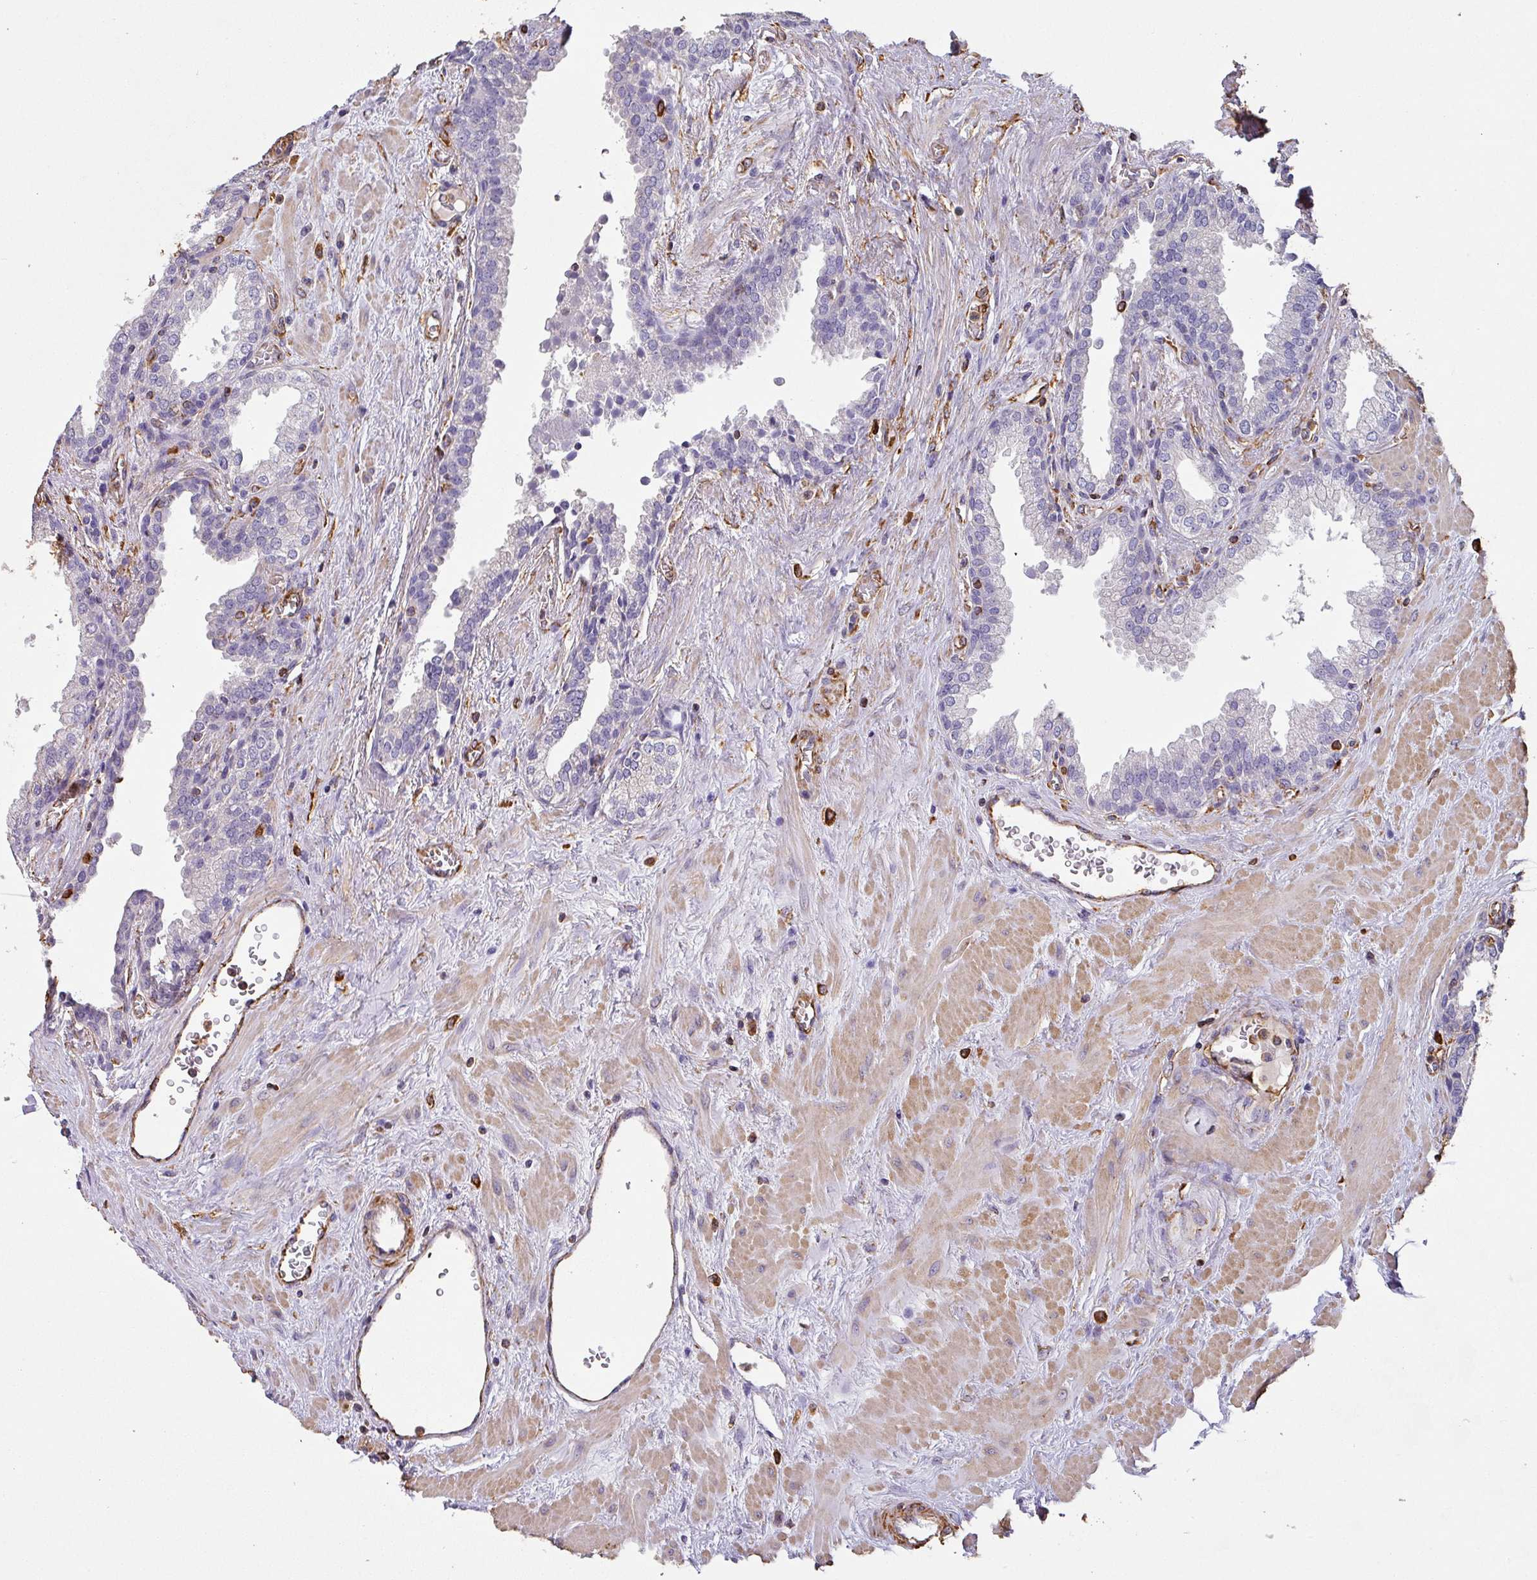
{"staining": {"intensity": "negative", "quantity": "none", "location": "none"}, "tissue": "prostate", "cell_type": "Glandular cells", "image_type": "normal", "snomed": [{"axis": "morphology", "description": "Normal tissue, NOS"}, {"axis": "topography", "description": "Prostate"}], "caption": "Normal prostate was stained to show a protein in brown. There is no significant positivity in glandular cells. Nuclei are stained in blue.", "gene": "ZNF280C", "patient": {"sex": "male", "age": 51}}